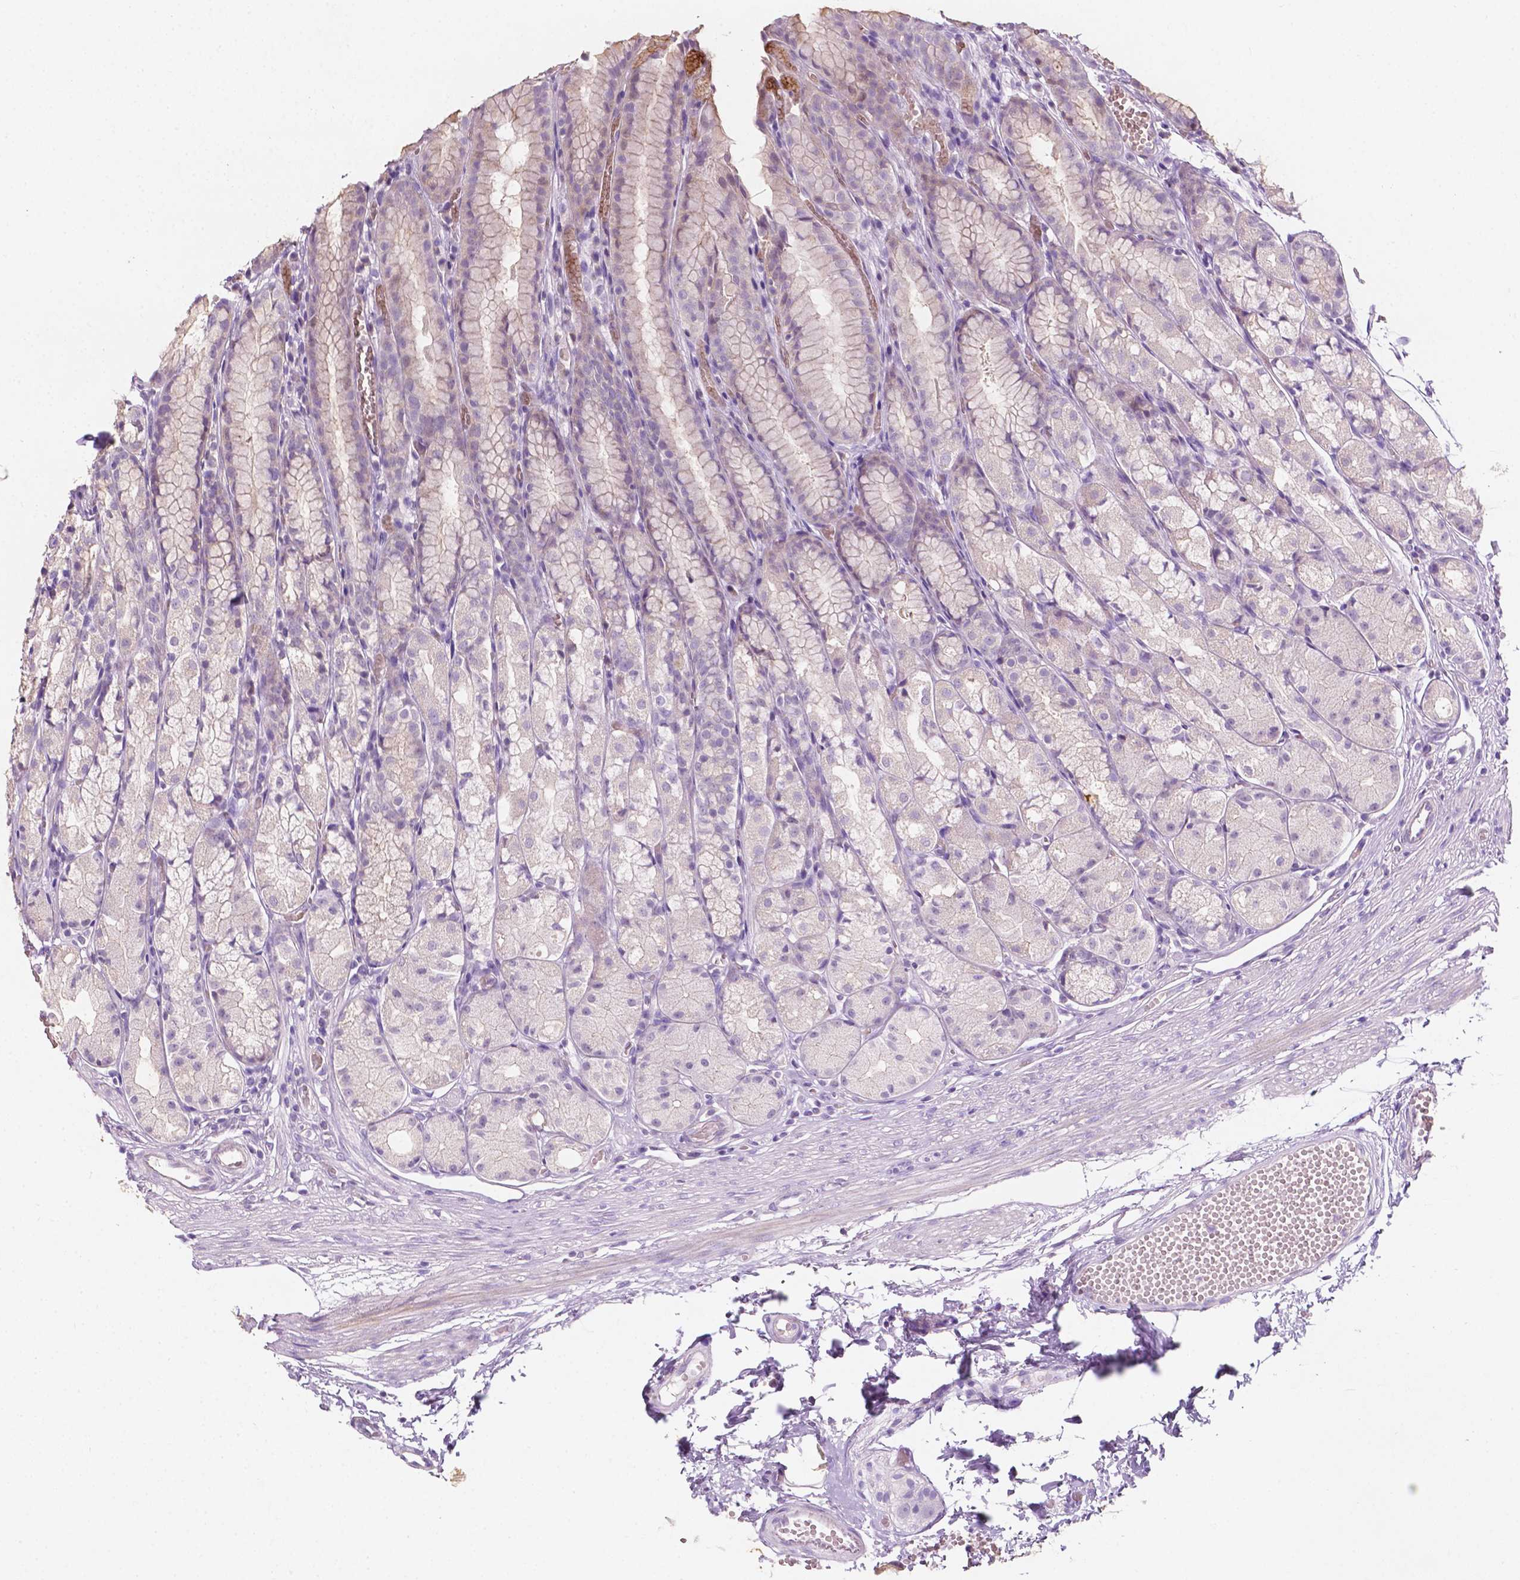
{"staining": {"intensity": "negative", "quantity": "none", "location": "none"}, "tissue": "stomach", "cell_type": "Glandular cells", "image_type": "normal", "snomed": [{"axis": "morphology", "description": "Normal tissue, NOS"}, {"axis": "topography", "description": "Stomach"}], "caption": "Micrograph shows no protein expression in glandular cells of unremarkable stomach.", "gene": "EGFR", "patient": {"sex": "male", "age": 70}}